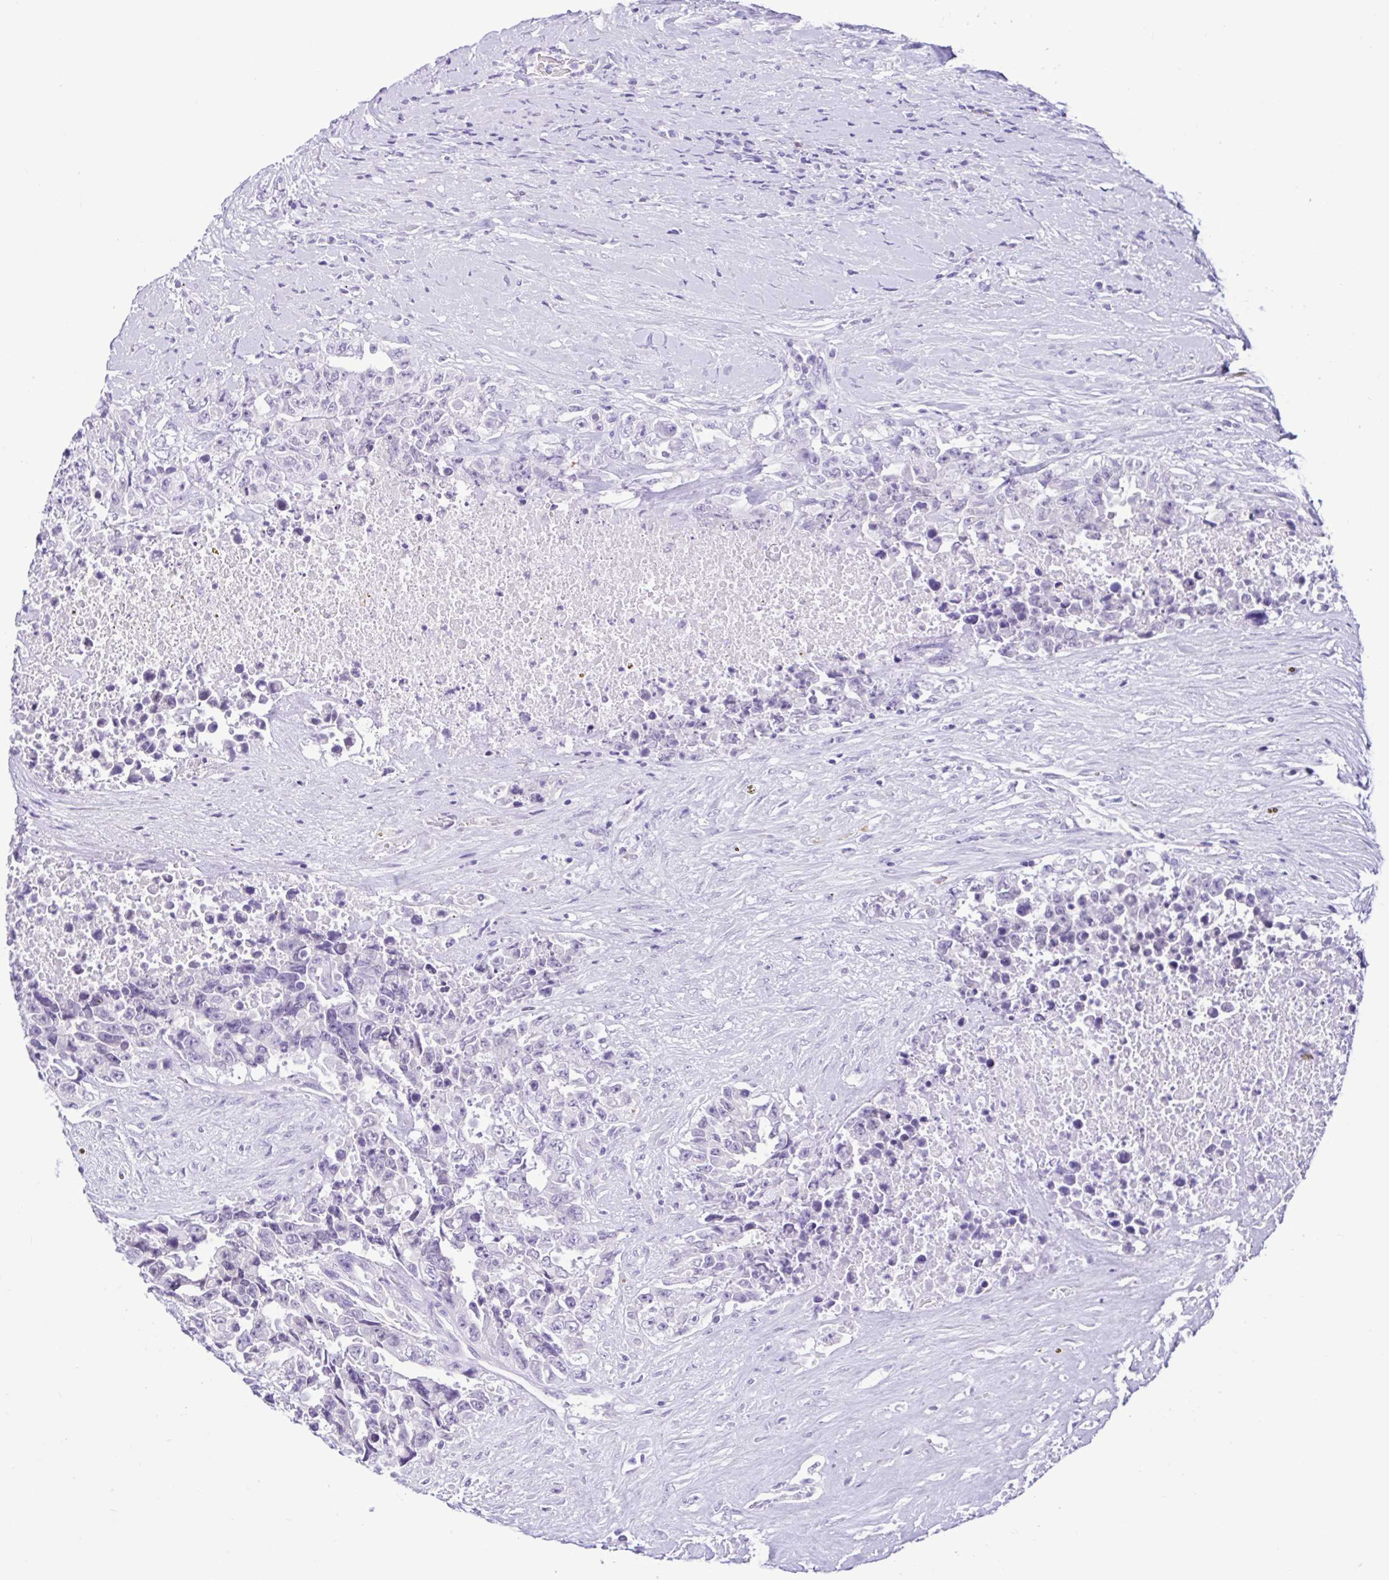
{"staining": {"intensity": "negative", "quantity": "none", "location": "none"}, "tissue": "testis cancer", "cell_type": "Tumor cells", "image_type": "cancer", "snomed": [{"axis": "morphology", "description": "Carcinoma, Embryonal, NOS"}, {"axis": "topography", "description": "Testis"}], "caption": "Protein analysis of testis cancer (embryonal carcinoma) reveals no significant staining in tumor cells. (DAB IHC visualized using brightfield microscopy, high magnification).", "gene": "SPATA16", "patient": {"sex": "male", "age": 24}}